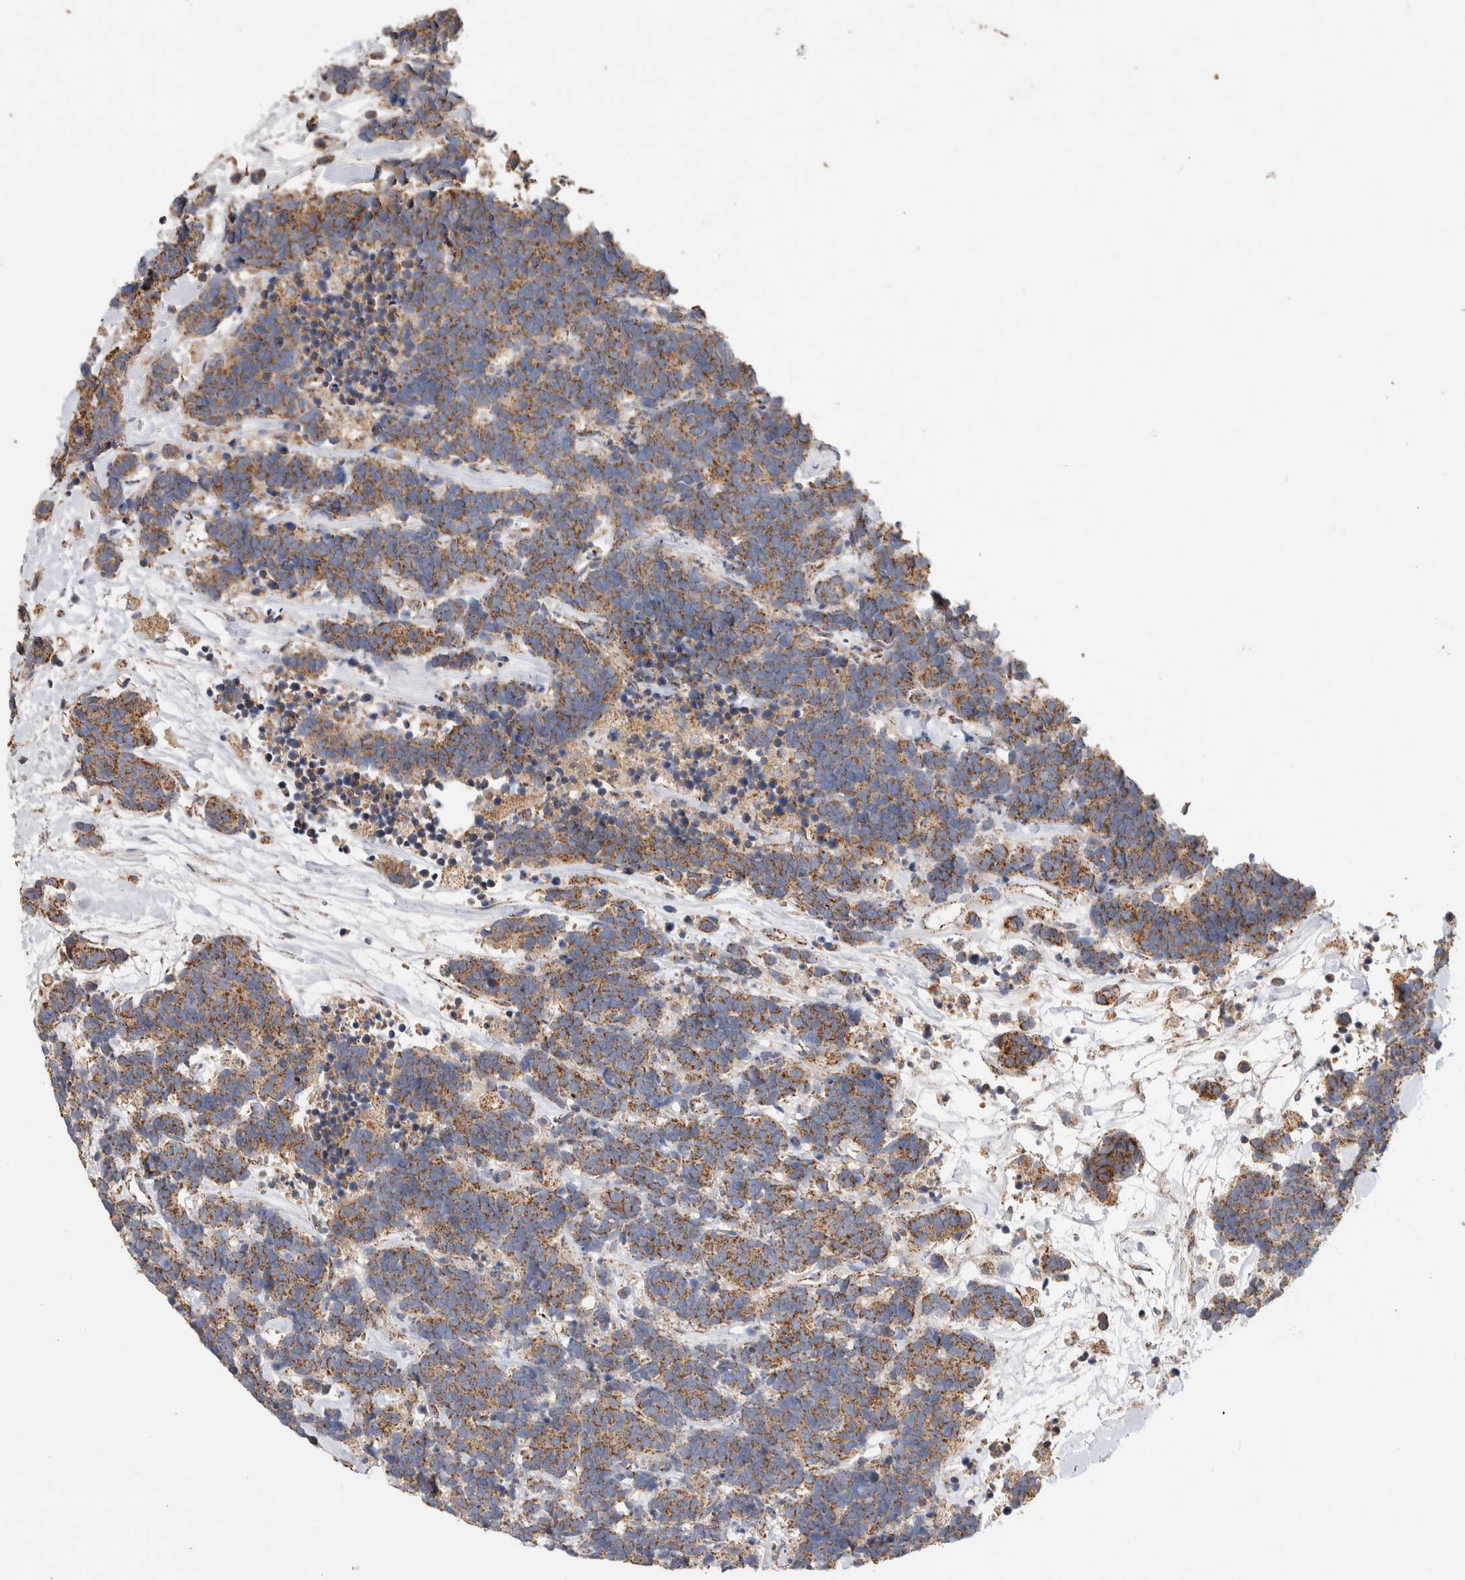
{"staining": {"intensity": "moderate", "quantity": ">75%", "location": "cytoplasmic/membranous"}, "tissue": "carcinoid", "cell_type": "Tumor cells", "image_type": "cancer", "snomed": [{"axis": "morphology", "description": "Carcinoma, NOS"}, {"axis": "morphology", "description": "Carcinoid, malignant, NOS"}, {"axis": "topography", "description": "Urinary bladder"}], "caption": "Malignant carcinoid tissue demonstrates moderate cytoplasmic/membranous expression in approximately >75% of tumor cells, visualized by immunohistochemistry.", "gene": "IARS2", "patient": {"sex": "male", "age": 57}}